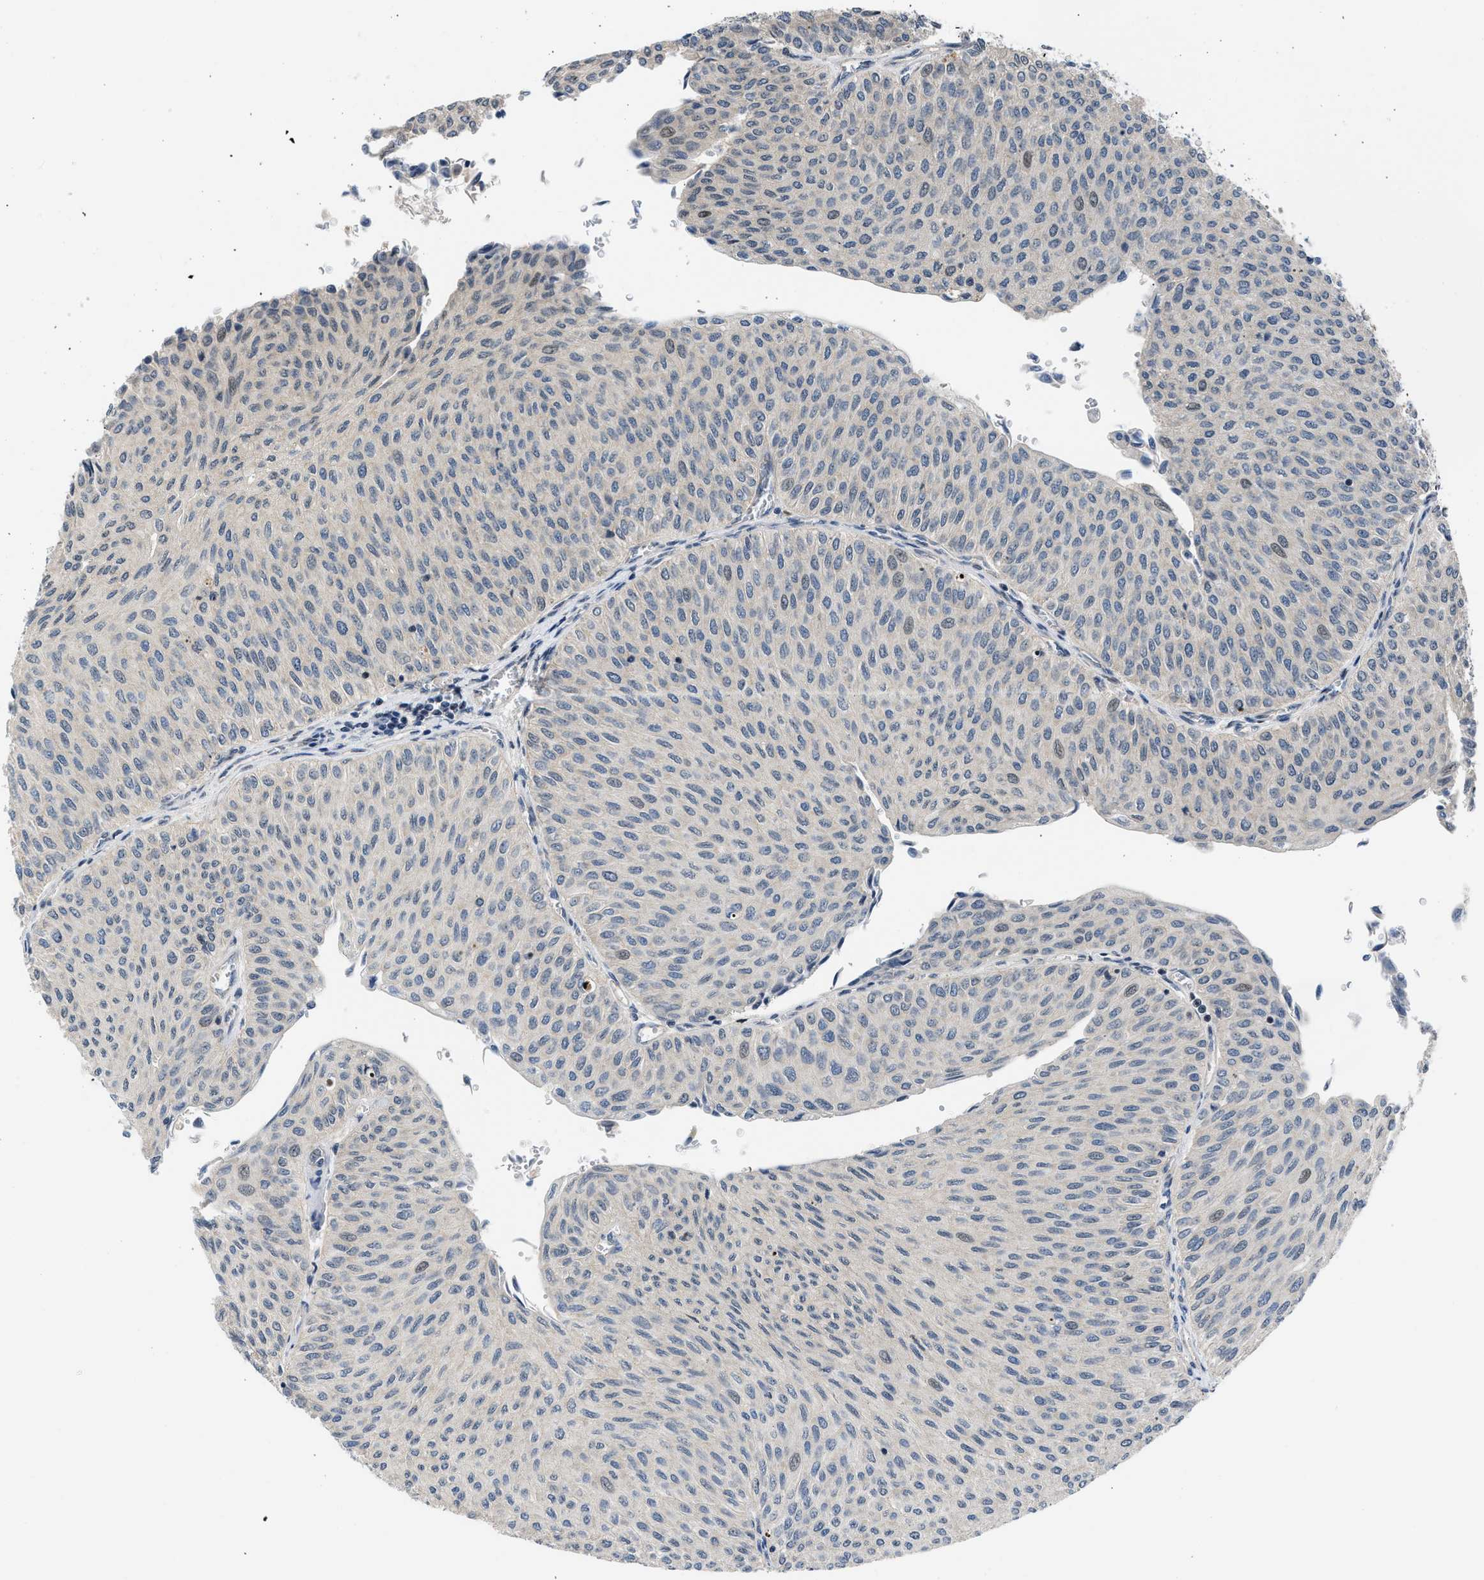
{"staining": {"intensity": "weak", "quantity": "<25%", "location": "nuclear"}, "tissue": "urothelial cancer", "cell_type": "Tumor cells", "image_type": "cancer", "snomed": [{"axis": "morphology", "description": "Urothelial carcinoma, Low grade"}, {"axis": "topography", "description": "Urinary bladder"}], "caption": "Immunohistochemical staining of human urothelial cancer displays no significant positivity in tumor cells.", "gene": "OLIG3", "patient": {"sex": "male", "age": 78}}